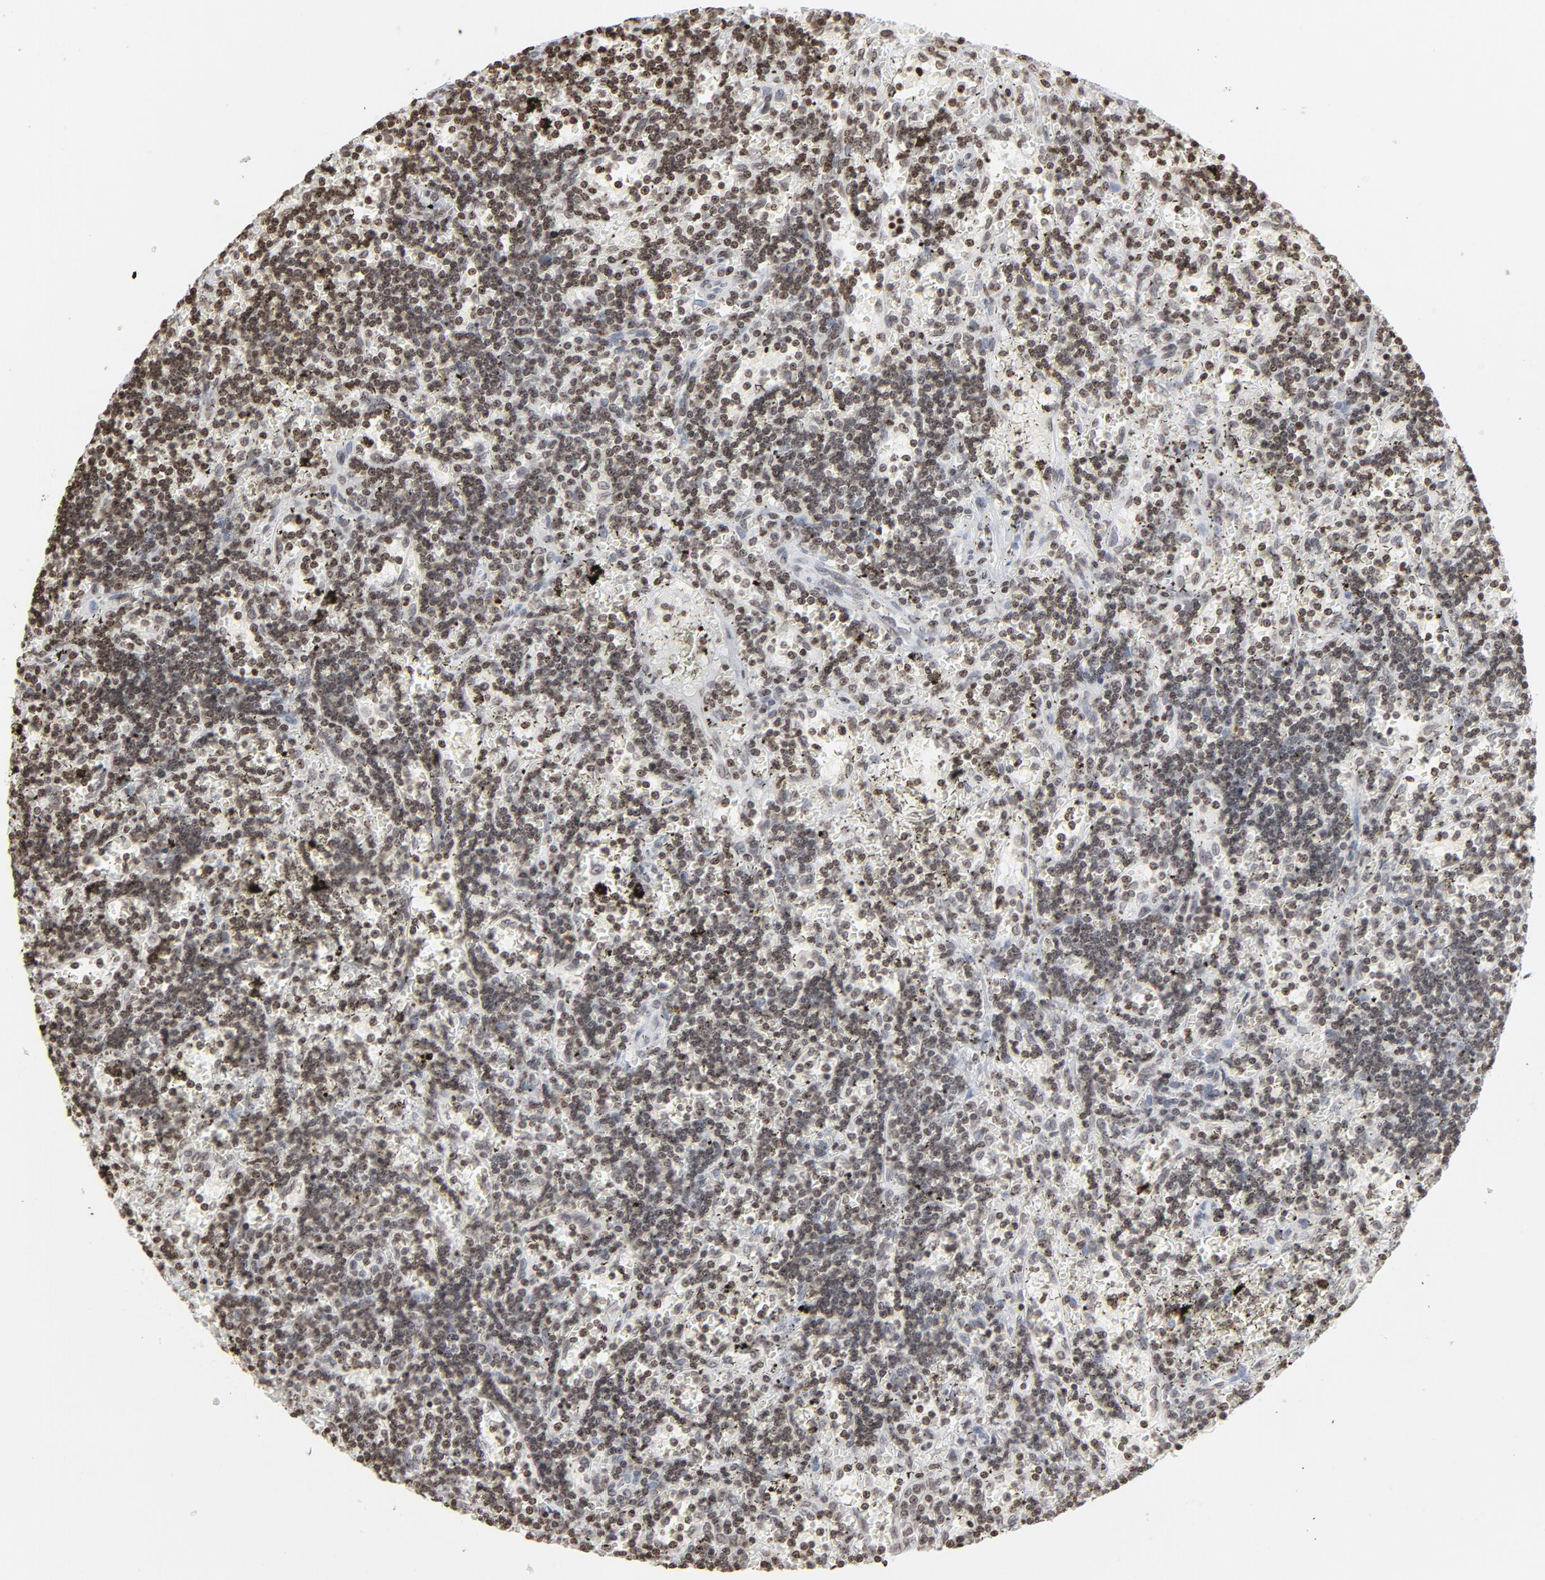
{"staining": {"intensity": "weak", "quantity": ">75%", "location": "nuclear"}, "tissue": "lymphoma", "cell_type": "Tumor cells", "image_type": "cancer", "snomed": [{"axis": "morphology", "description": "Malignant lymphoma, non-Hodgkin's type, Low grade"}, {"axis": "topography", "description": "Spleen"}], "caption": "Immunohistochemical staining of low-grade malignant lymphoma, non-Hodgkin's type exhibits weak nuclear protein expression in about >75% of tumor cells. The protein of interest is shown in brown color, while the nuclei are stained blue.", "gene": "H2AC12", "patient": {"sex": "male", "age": 60}}